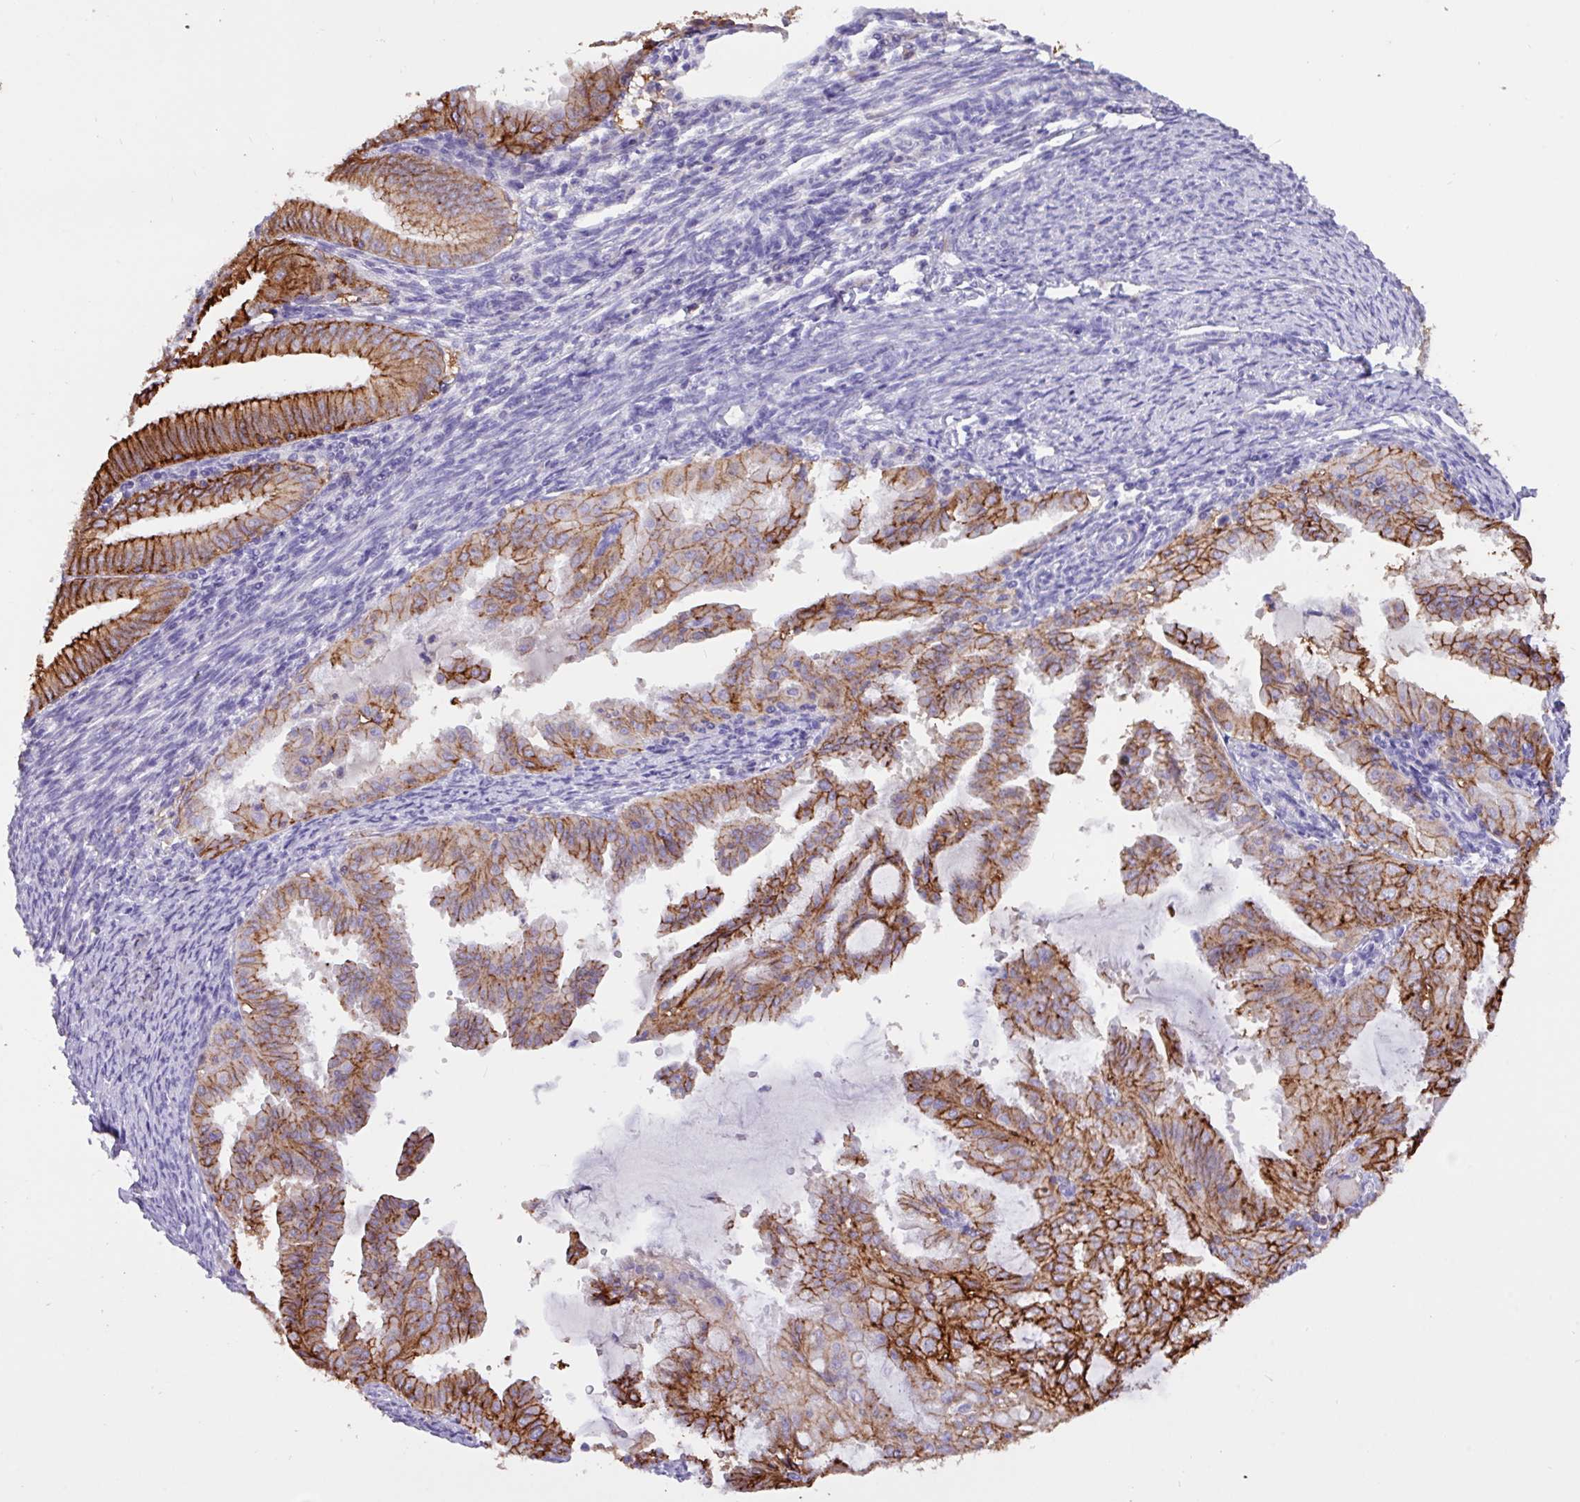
{"staining": {"intensity": "strong", "quantity": ">75%", "location": "cytoplasmic/membranous"}, "tissue": "endometrial cancer", "cell_type": "Tumor cells", "image_type": "cancer", "snomed": [{"axis": "morphology", "description": "Adenocarcinoma, NOS"}, {"axis": "topography", "description": "Endometrium"}], "caption": "Human endometrial cancer (adenocarcinoma) stained for a protein (brown) displays strong cytoplasmic/membranous positive positivity in approximately >75% of tumor cells.", "gene": "EPCAM", "patient": {"sex": "female", "age": 70}}